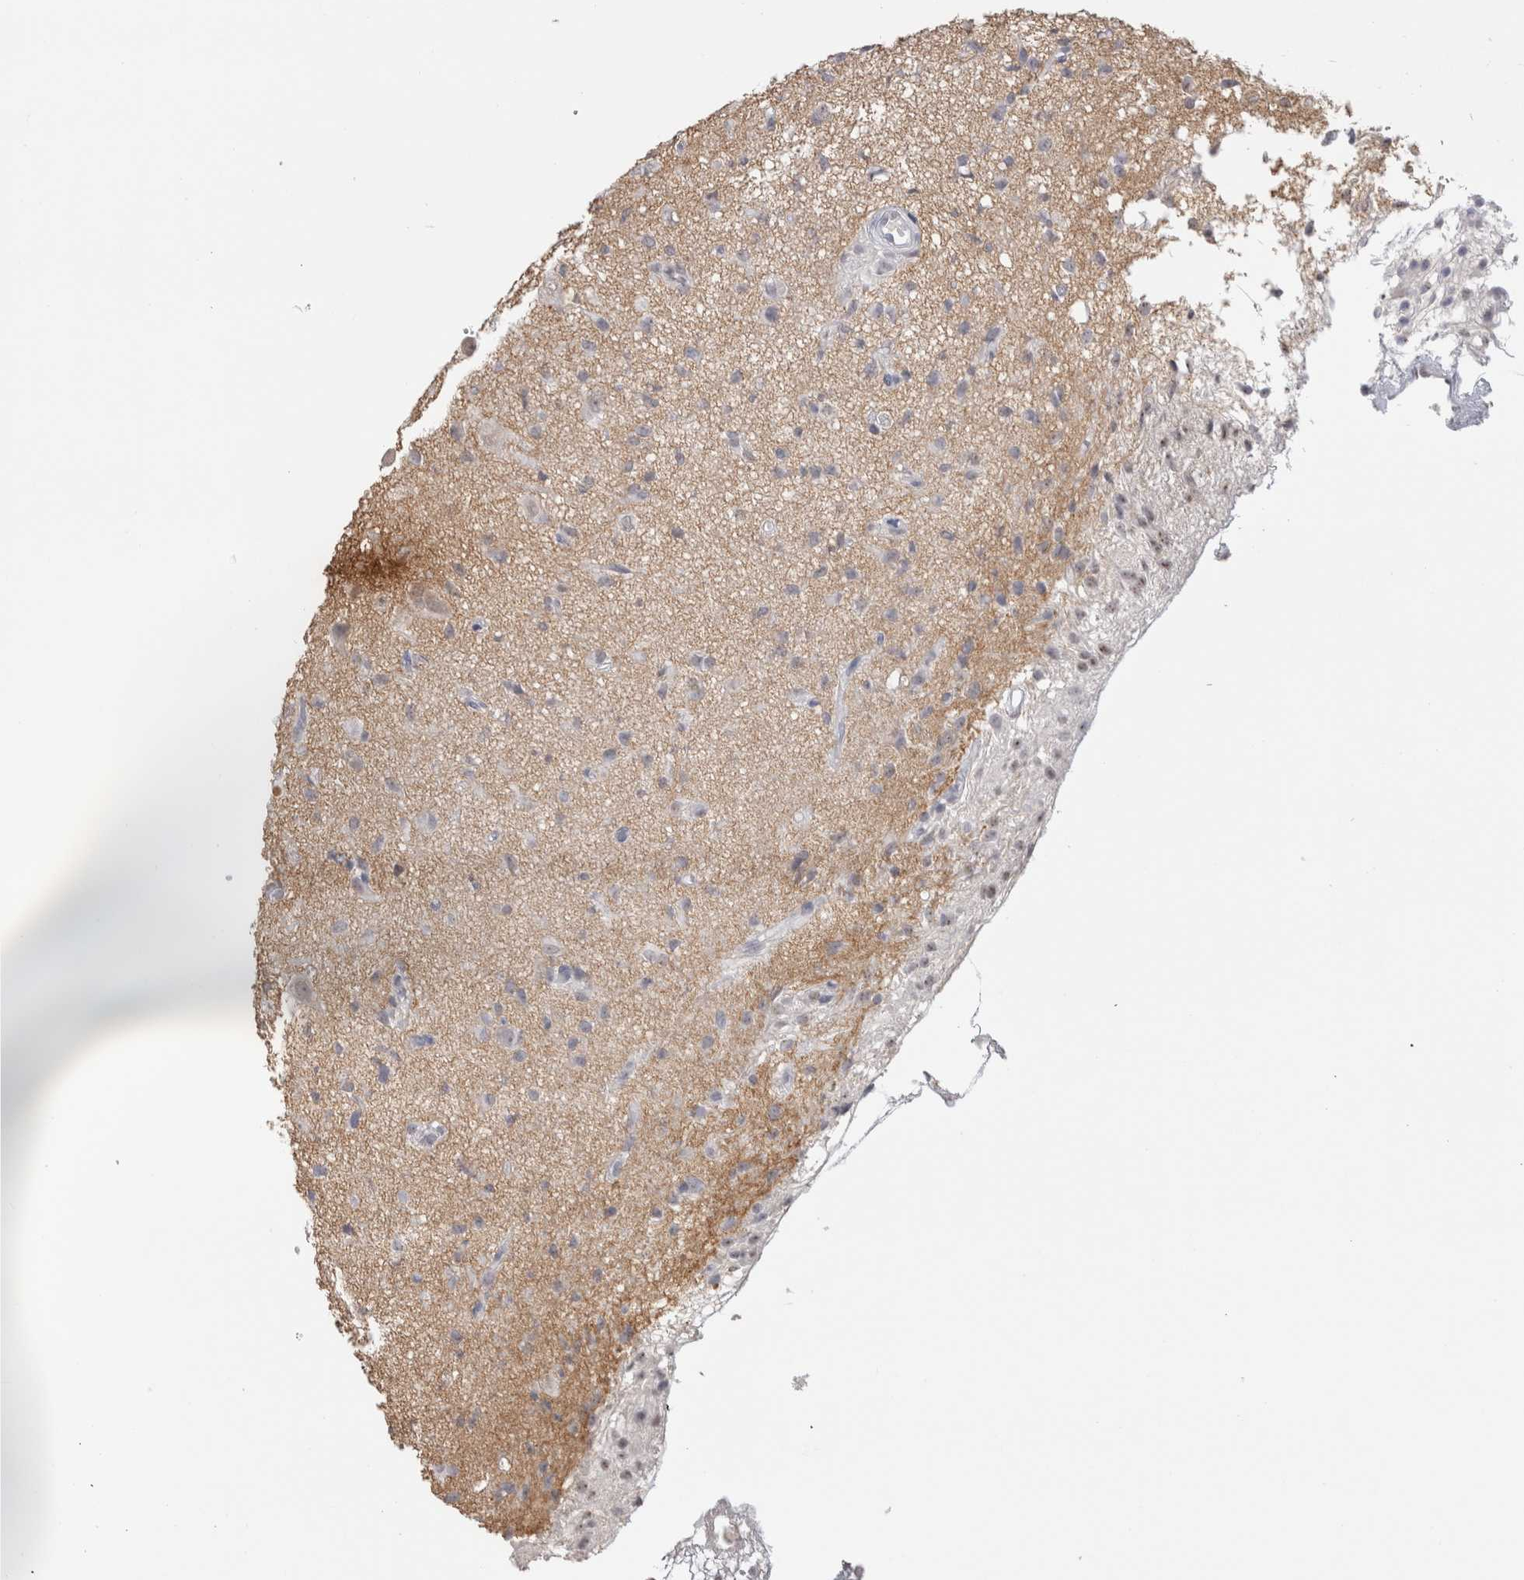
{"staining": {"intensity": "negative", "quantity": "none", "location": "none"}, "tissue": "glioma", "cell_type": "Tumor cells", "image_type": "cancer", "snomed": [{"axis": "morphology", "description": "Glioma, malignant, High grade"}, {"axis": "topography", "description": "Brain"}], "caption": "This histopathology image is of glioma stained with IHC to label a protein in brown with the nuclei are counter-stained blue. There is no positivity in tumor cells.", "gene": "CADM3", "patient": {"sex": "female", "age": 59}}